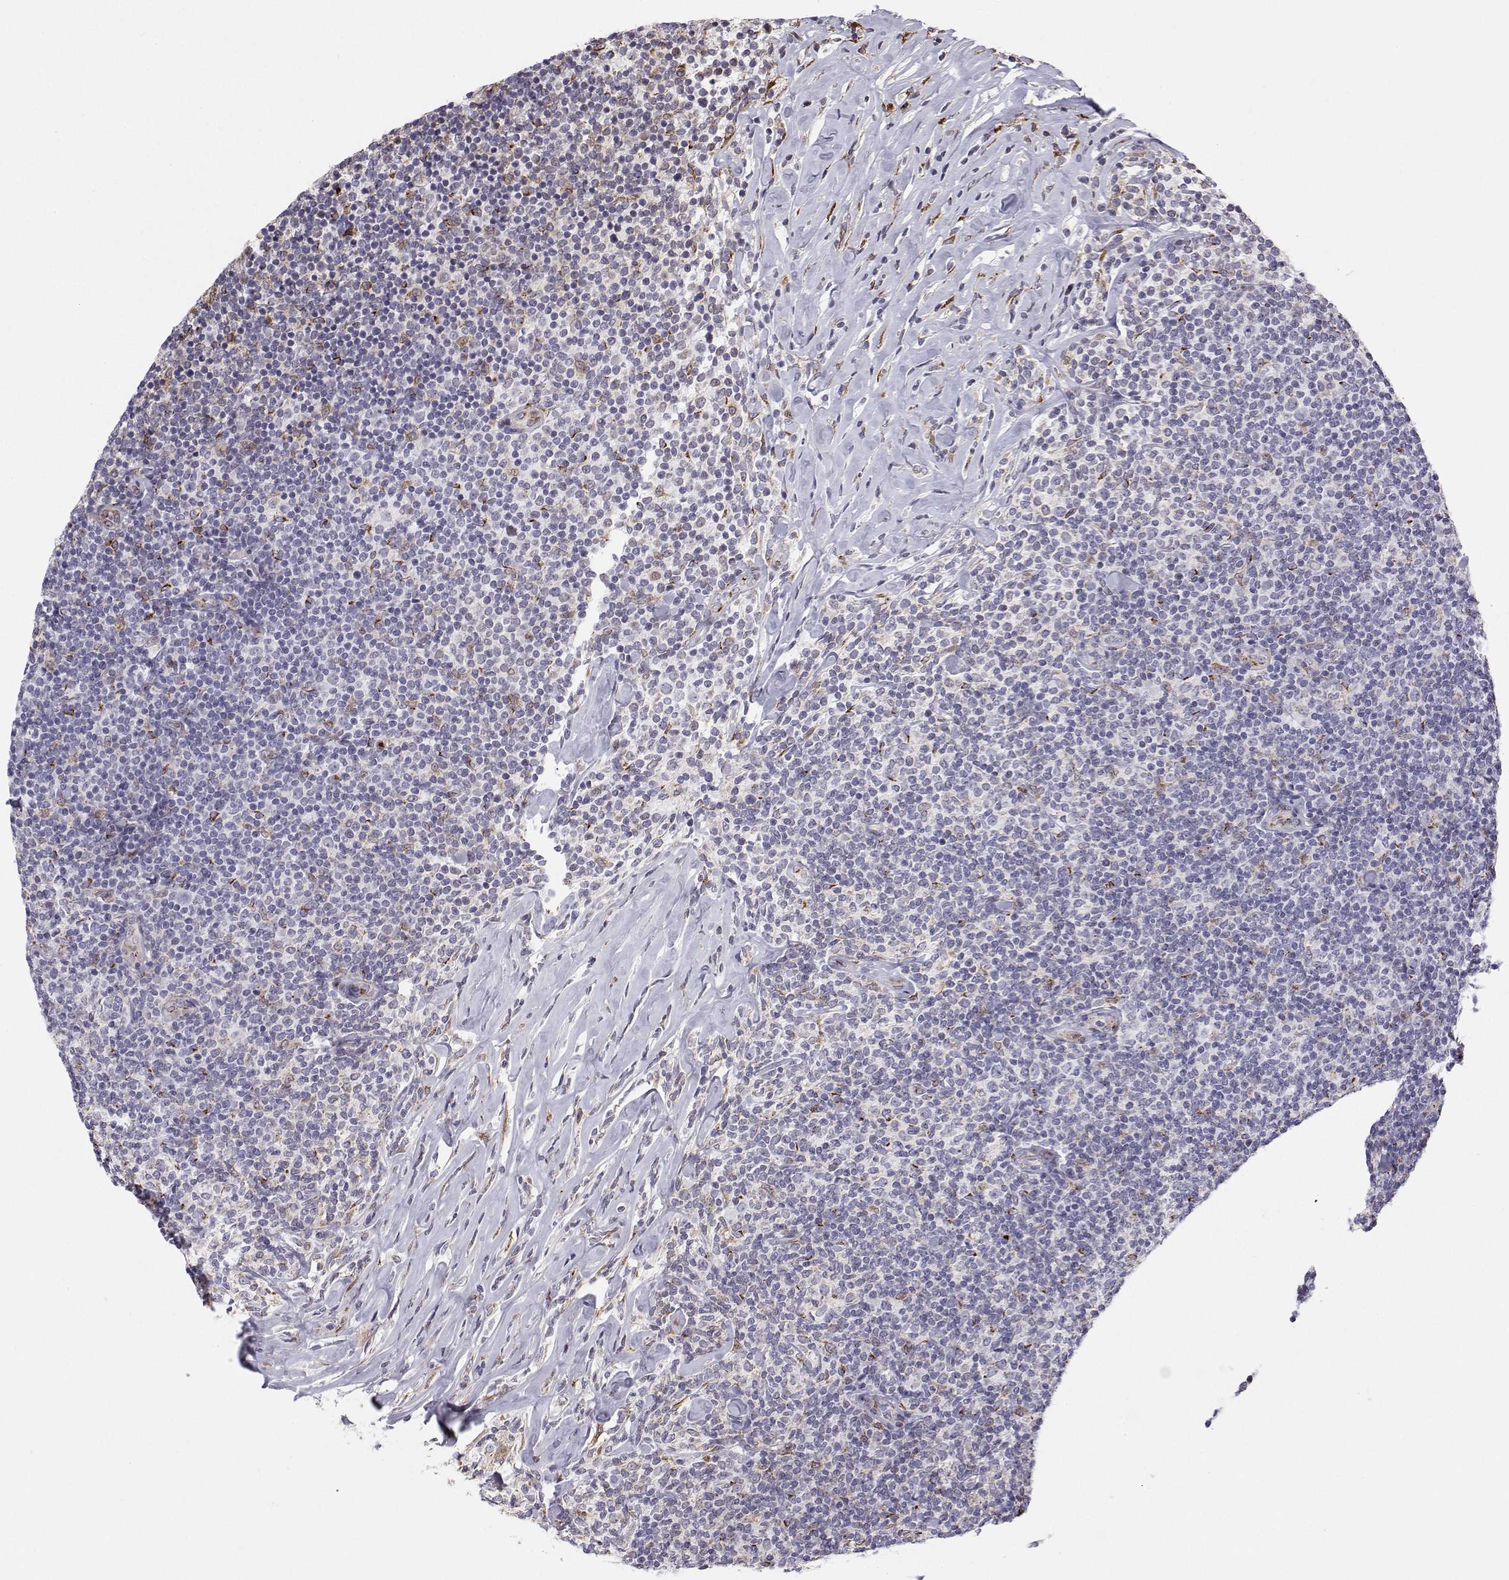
{"staining": {"intensity": "weak", "quantity": "<25%", "location": "cytoplasmic/membranous"}, "tissue": "lymphoma", "cell_type": "Tumor cells", "image_type": "cancer", "snomed": [{"axis": "morphology", "description": "Malignant lymphoma, non-Hodgkin's type, Low grade"}, {"axis": "topography", "description": "Lymph node"}], "caption": "DAB immunohistochemical staining of human lymphoma displays no significant staining in tumor cells.", "gene": "STARD13", "patient": {"sex": "female", "age": 56}}